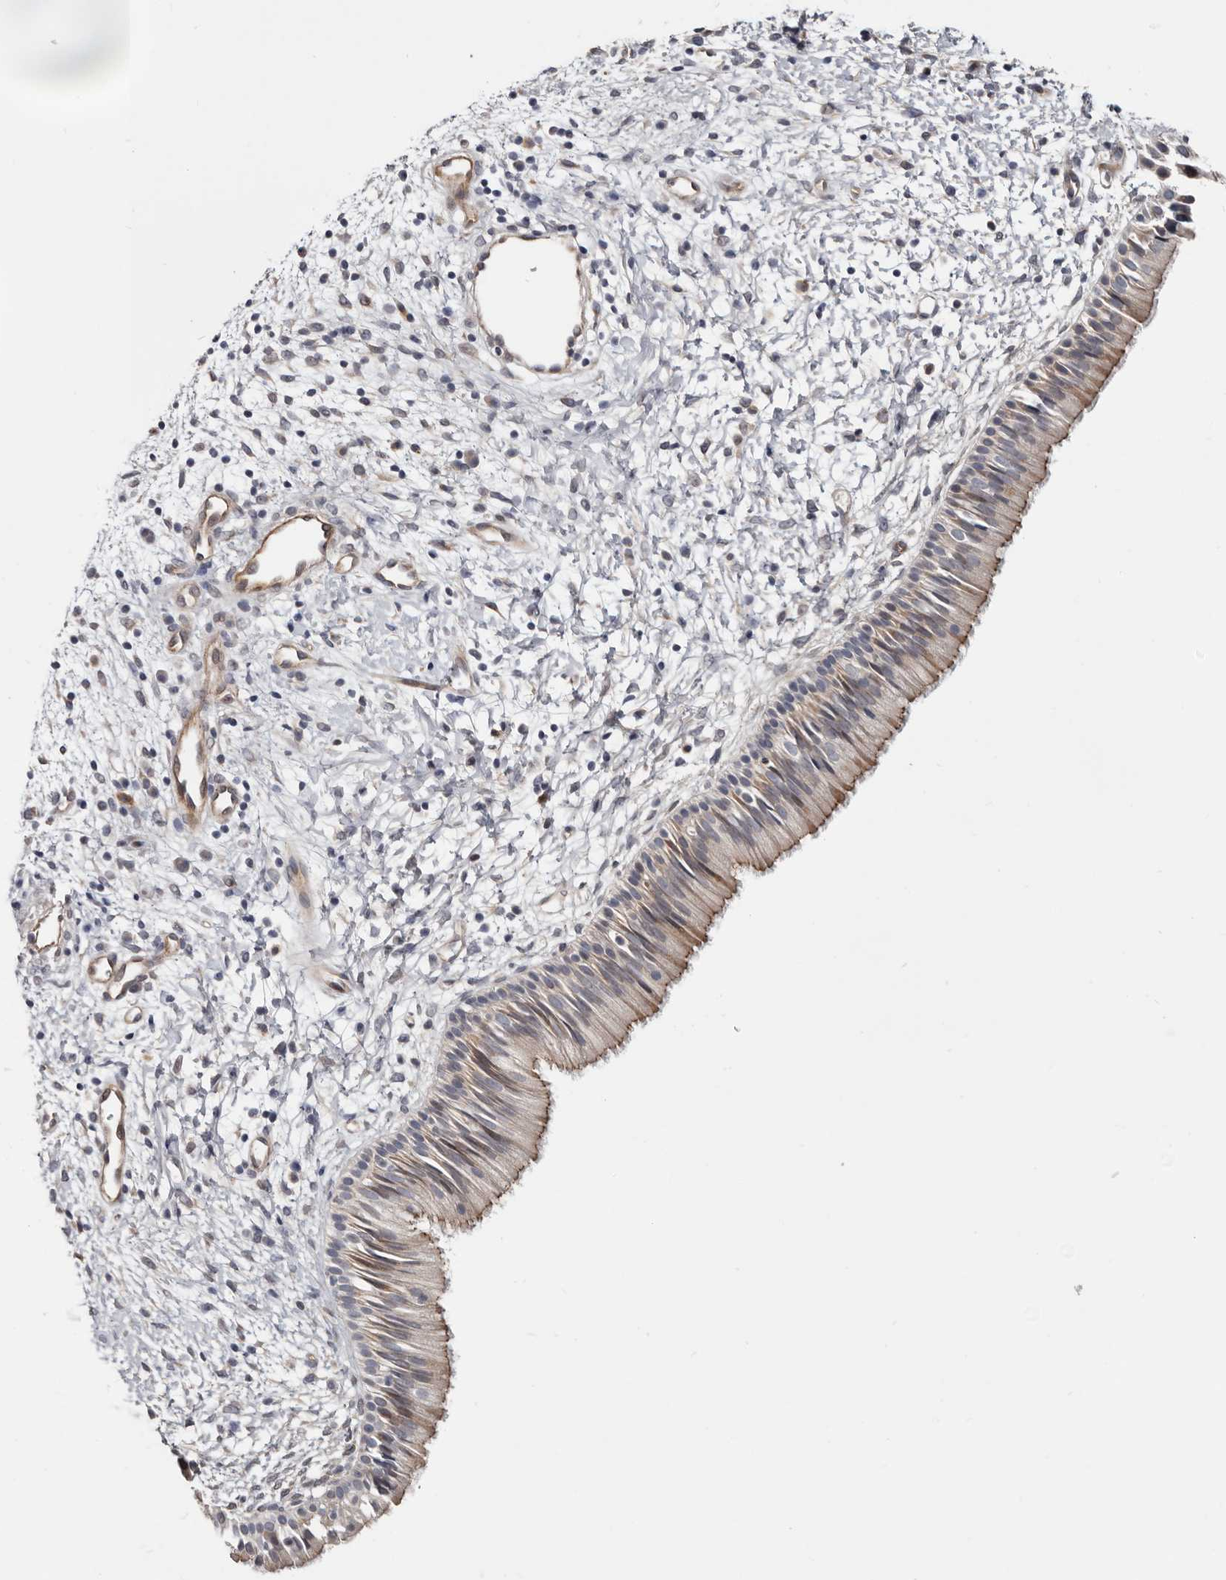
{"staining": {"intensity": "weak", "quantity": ">75%", "location": "cytoplasmic/membranous"}, "tissue": "nasopharynx", "cell_type": "Respiratory epithelial cells", "image_type": "normal", "snomed": [{"axis": "morphology", "description": "Normal tissue, NOS"}, {"axis": "topography", "description": "Nasopharynx"}], "caption": "IHC of normal nasopharynx shows low levels of weak cytoplasmic/membranous staining in approximately >75% of respiratory epithelial cells. The protein is stained brown, and the nuclei are stained in blue (DAB IHC with brightfield microscopy, high magnification).", "gene": "USH1C", "patient": {"sex": "male", "age": 22}}